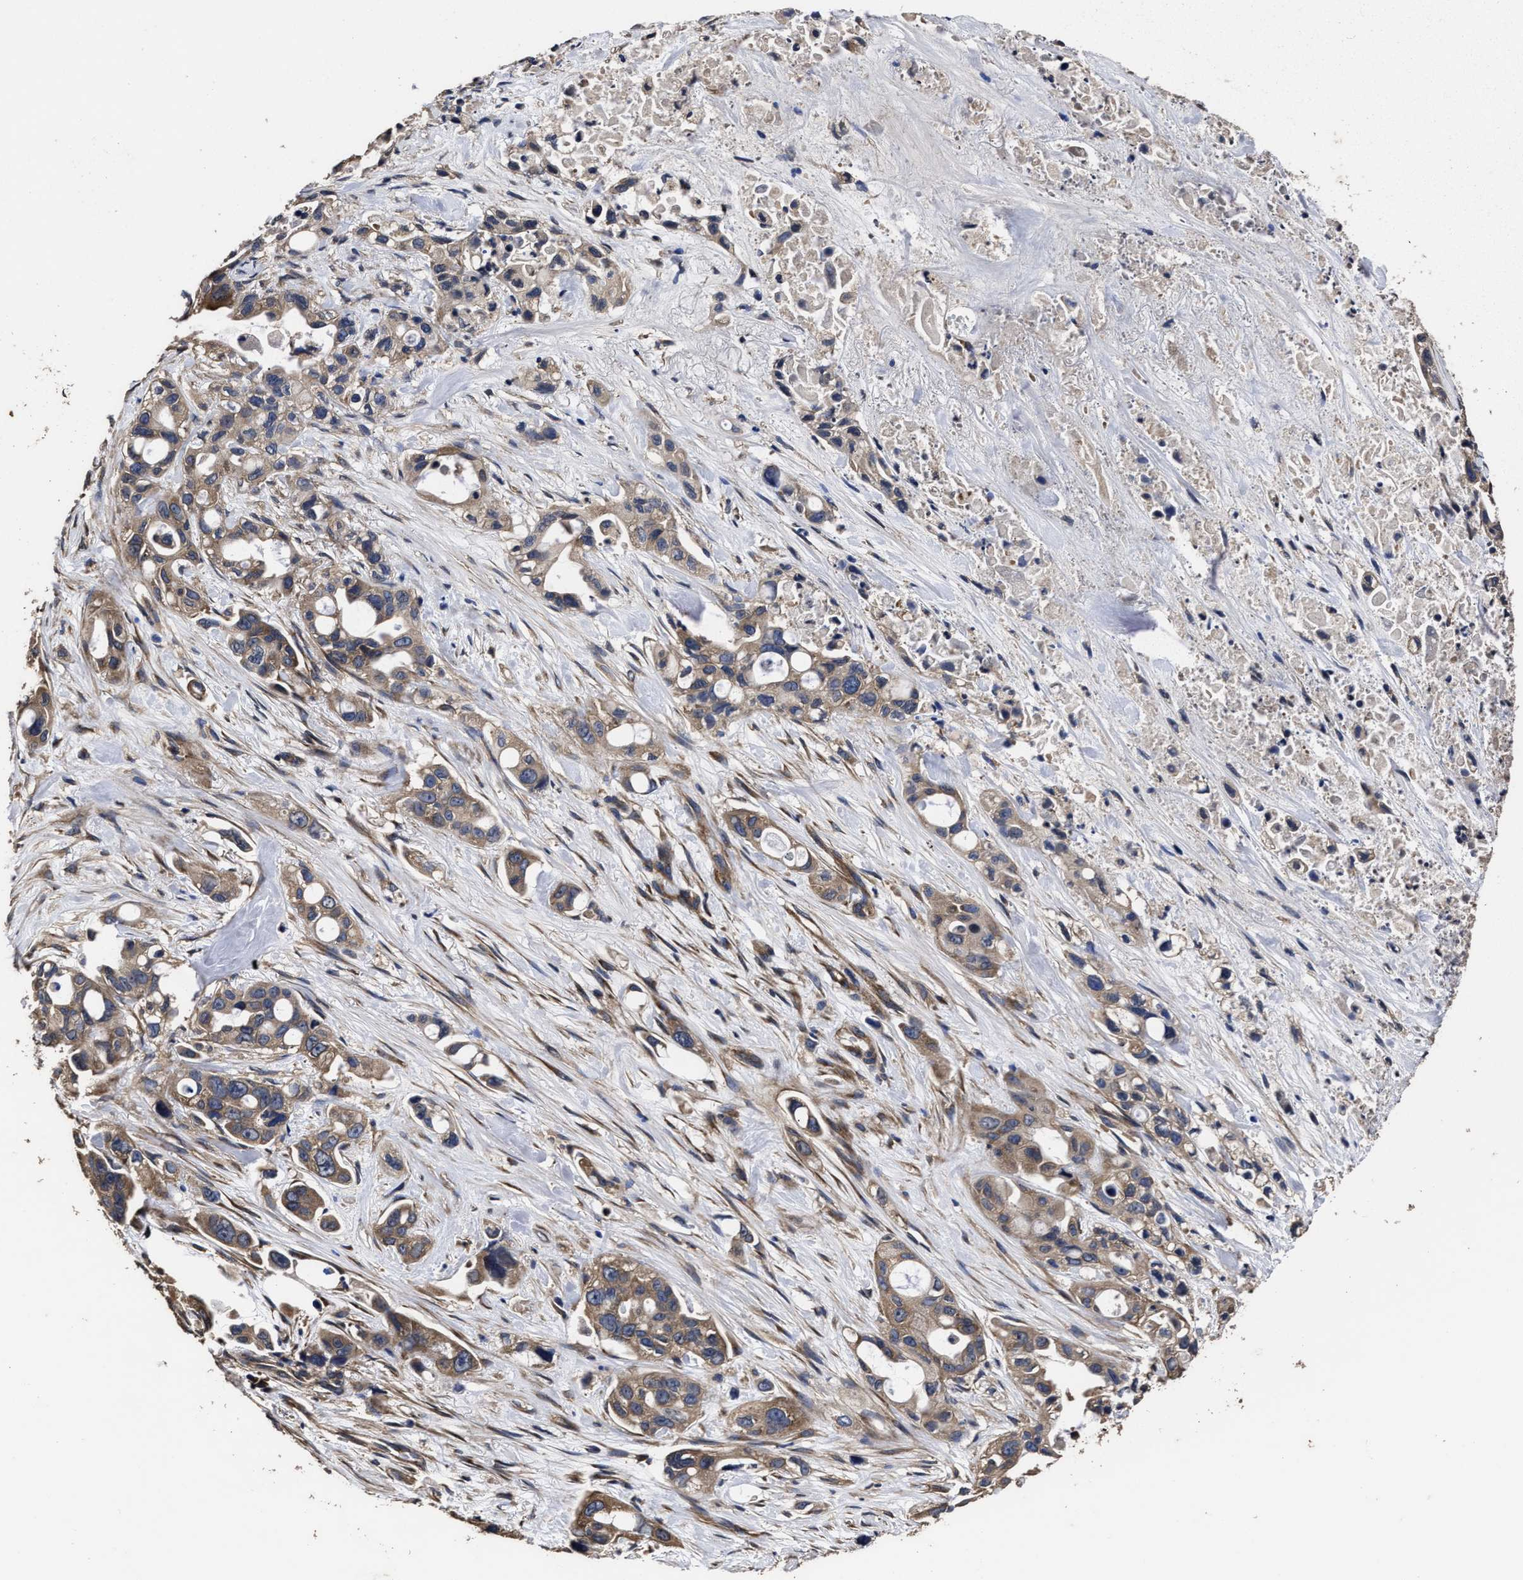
{"staining": {"intensity": "moderate", "quantity": ">75%", "location": "cytoplasmic/membranous"}, "tissue": "pancreatic cancer", "cell_type": "Tumor cells", "image_type": "cancer", "snomed": [{"axis": "morphology", "description": "Adenocarcinoma, NOS"}, {"axis": "topography", "description": "Pancreas"}], "caption": "Immunohistochemistry (IHC) (DAB (3,3'-diaminobenzidine)) staining of human adenocarcinoma (pancreatic) reveals moderate cytoplasmic/membranous protein positivity in approximately >75% of tumor cells. The staining was performed using DAB (3,3'-diaminobenzidine), with brown indicating positive protein expression. Nuclei are stained blue with hematoxylin.", "gene": "AVEN", "patient": {"sex": "male", "age": 53}}